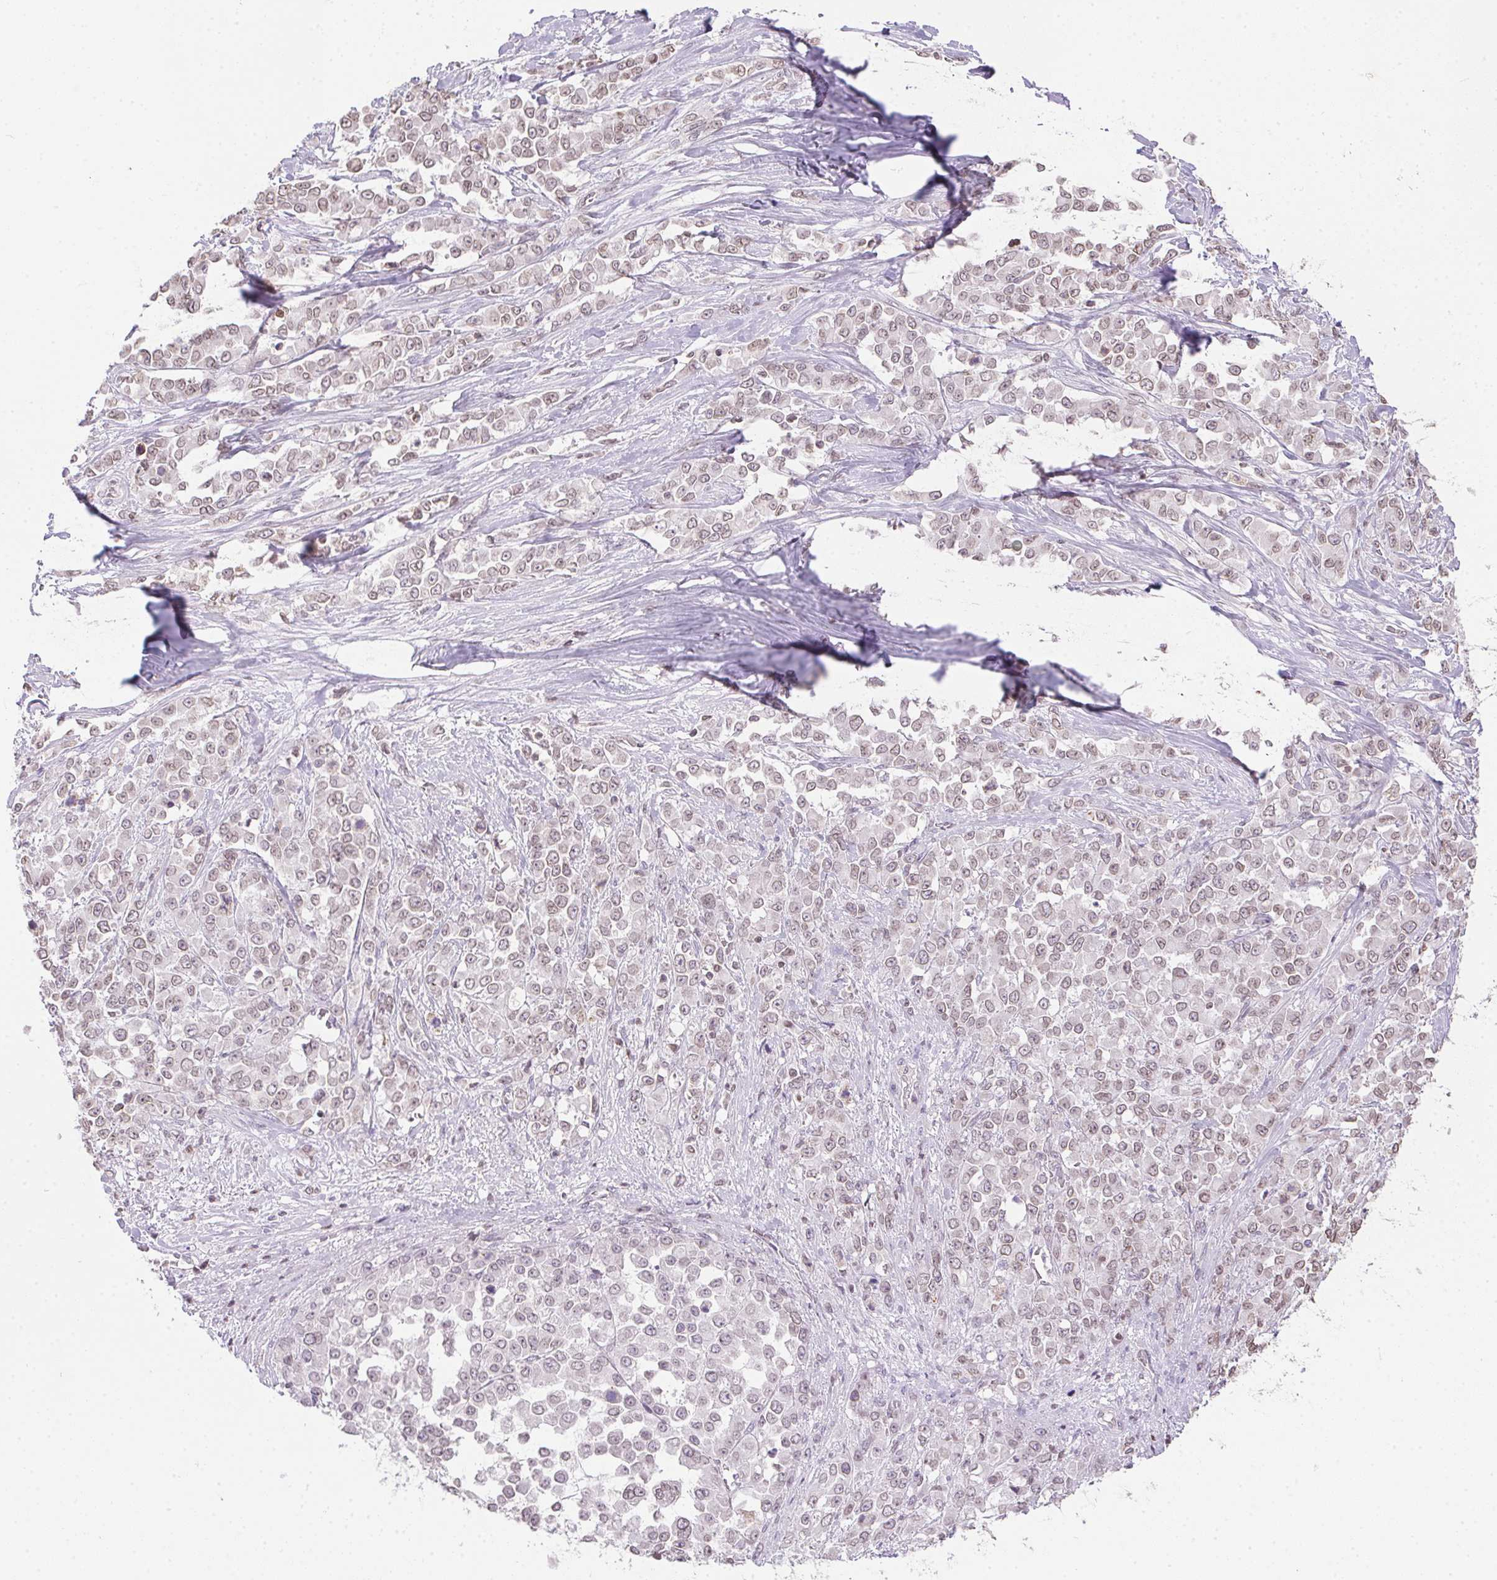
{"staining": {"intensity": "weak", "quantity": "25%-75%", "location": "nuclear"}, "tissue": "stomach cancer", "cell_type": "Tumor cells", "image_type": "cancer", "snomed": [{"axis": "morphology", "description": "Adenocarcinoma, NOS"}, {"axis": "topography", "description": "Stomach"}], "caption": "Protein analysis of stomach adenocarcinoma tissue exhibits weak nuclear positivity in about 25%-75% of tumor cells.", "gene": "PRL", "patient": {"sex": "female", "age": 76}}